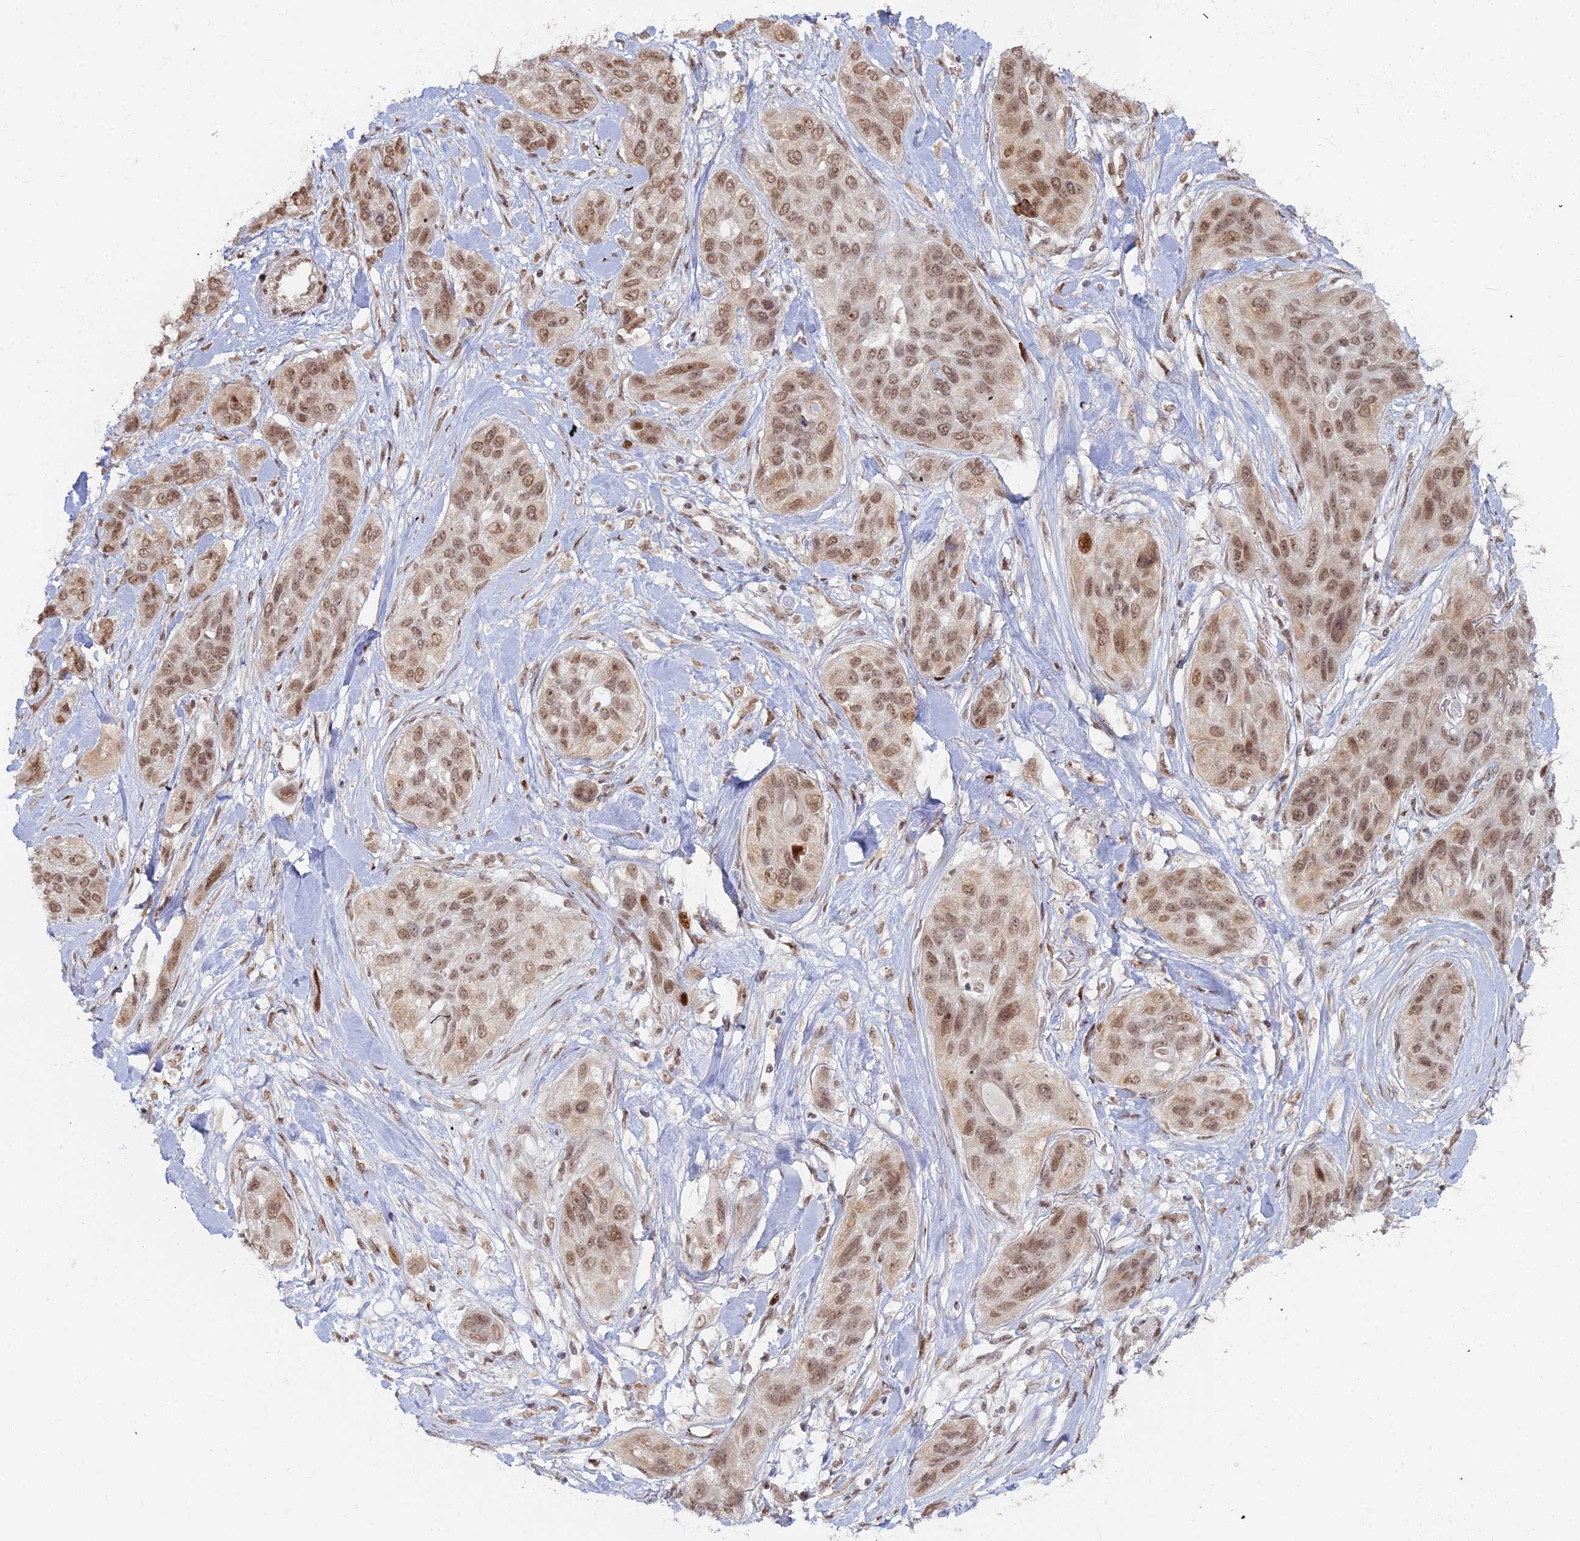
{"staining": {"intensity": "moderate", "quantity": ">75%", "location": "nuclear"}, "tissue": "lung cancer", "cell_type": "Tumor cells", "image_type": "cancer", "snomed": [{"axis": "morphology", "description": "Squamous cell carcinoma, NOS"}, {"axis": "topography", "description": "Lung"}], "caption": "IHC staining of squamous cell carcinoma (lung), which displays medium levels of moderate nuclear expression in approximately >75% of tumor cells indicating moderate nuclear protein staining. The staining was performed using DAB (3,3'-diaminobenzidine) (brown) for protein detection and nuclei were counterstained in hematoxylin (blue).", "gene": "ABCA2", "patient": {"sex": "female", "age": 70}}